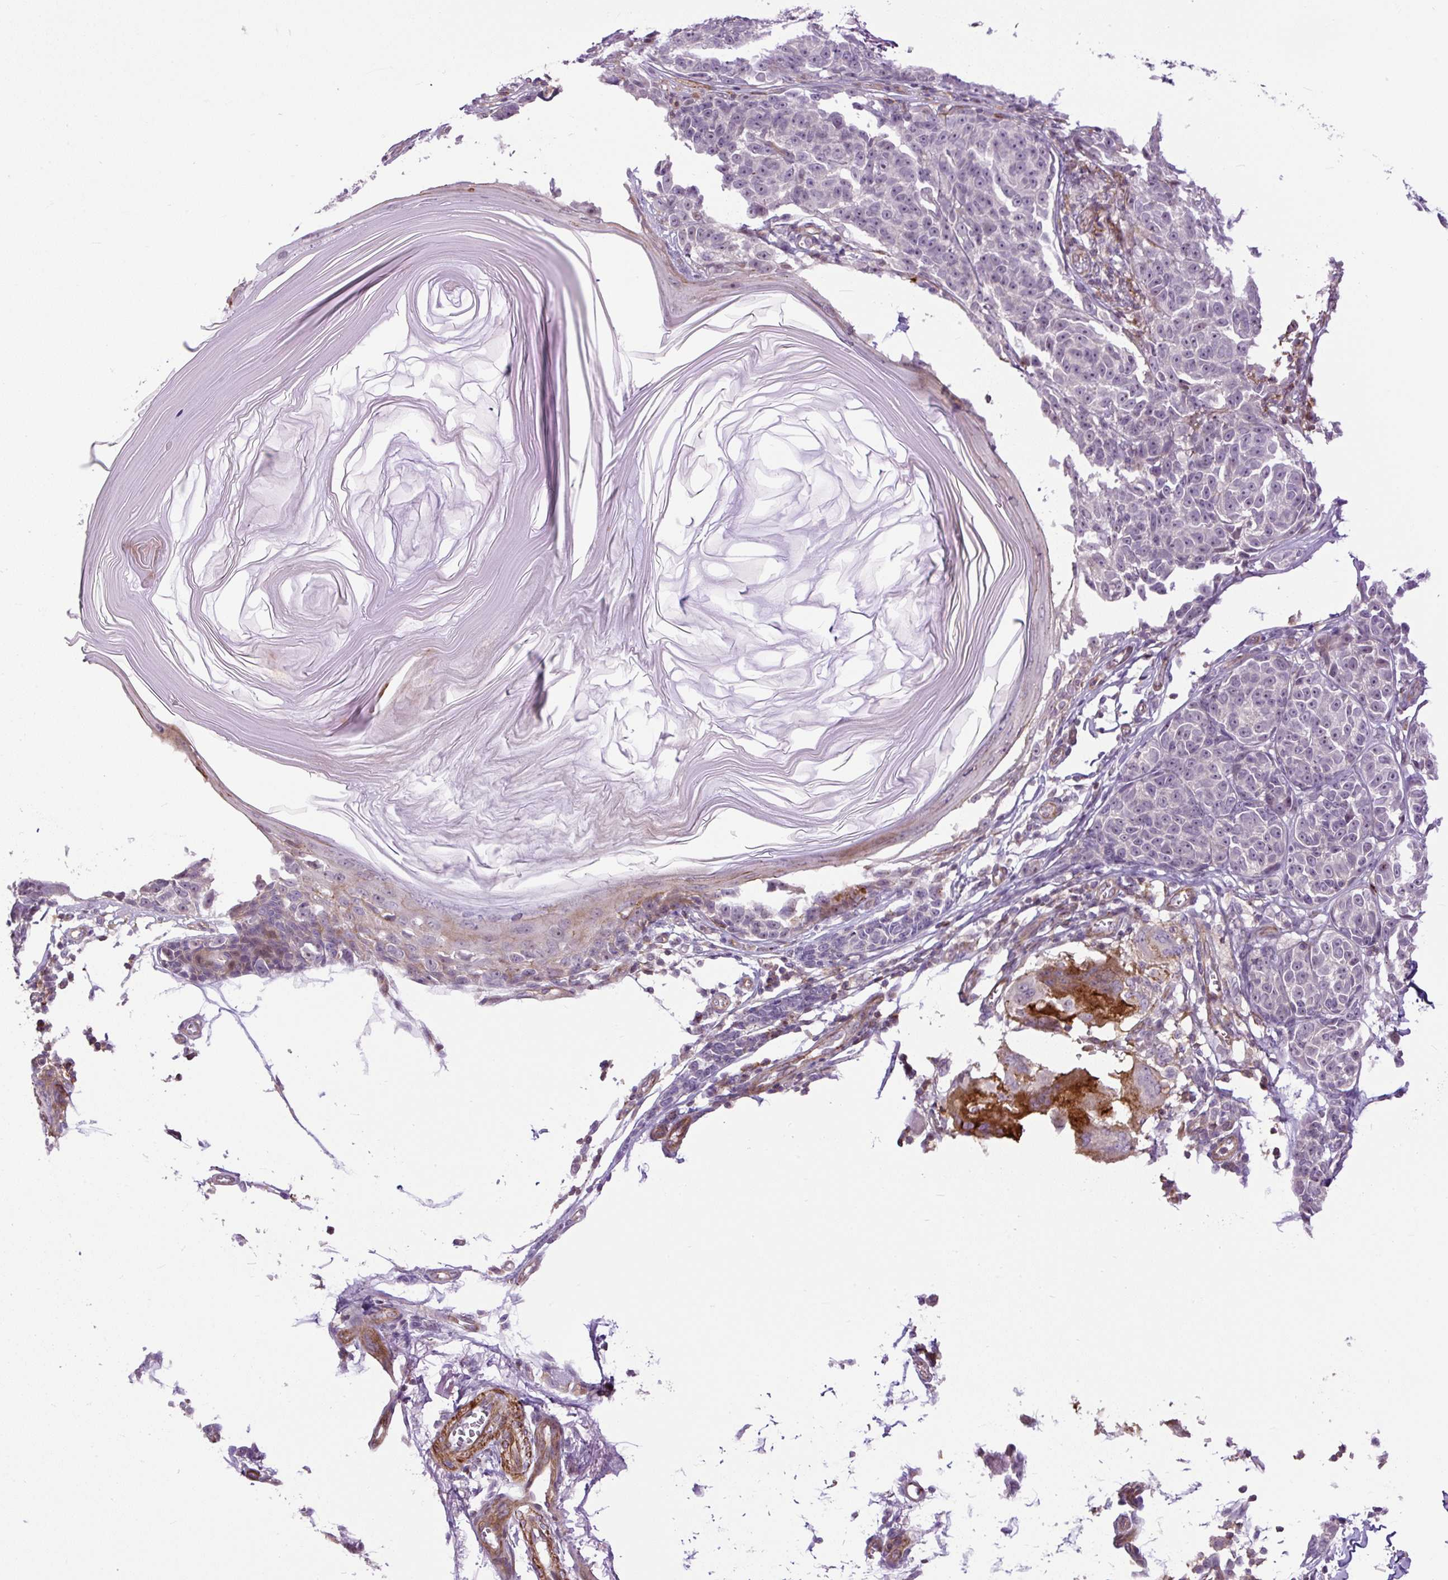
{"staining": {"intensity": "negative", "quantity": "none", "location": "none"}, "tissue": "melanoma", "cell_type": "Tumor cells", "image_type": "cancer", "snomed": [{"axis": "morphology", "description": "Malignant melanoma, NOS"}, {"axis": "topography", "description": "Skin"}], "caption": "Protein analysis of malignant melanoma displays no significant staining in tumor cells.", "gene": "ZNF197", "patient": {"sex": "male", "age": 73}}